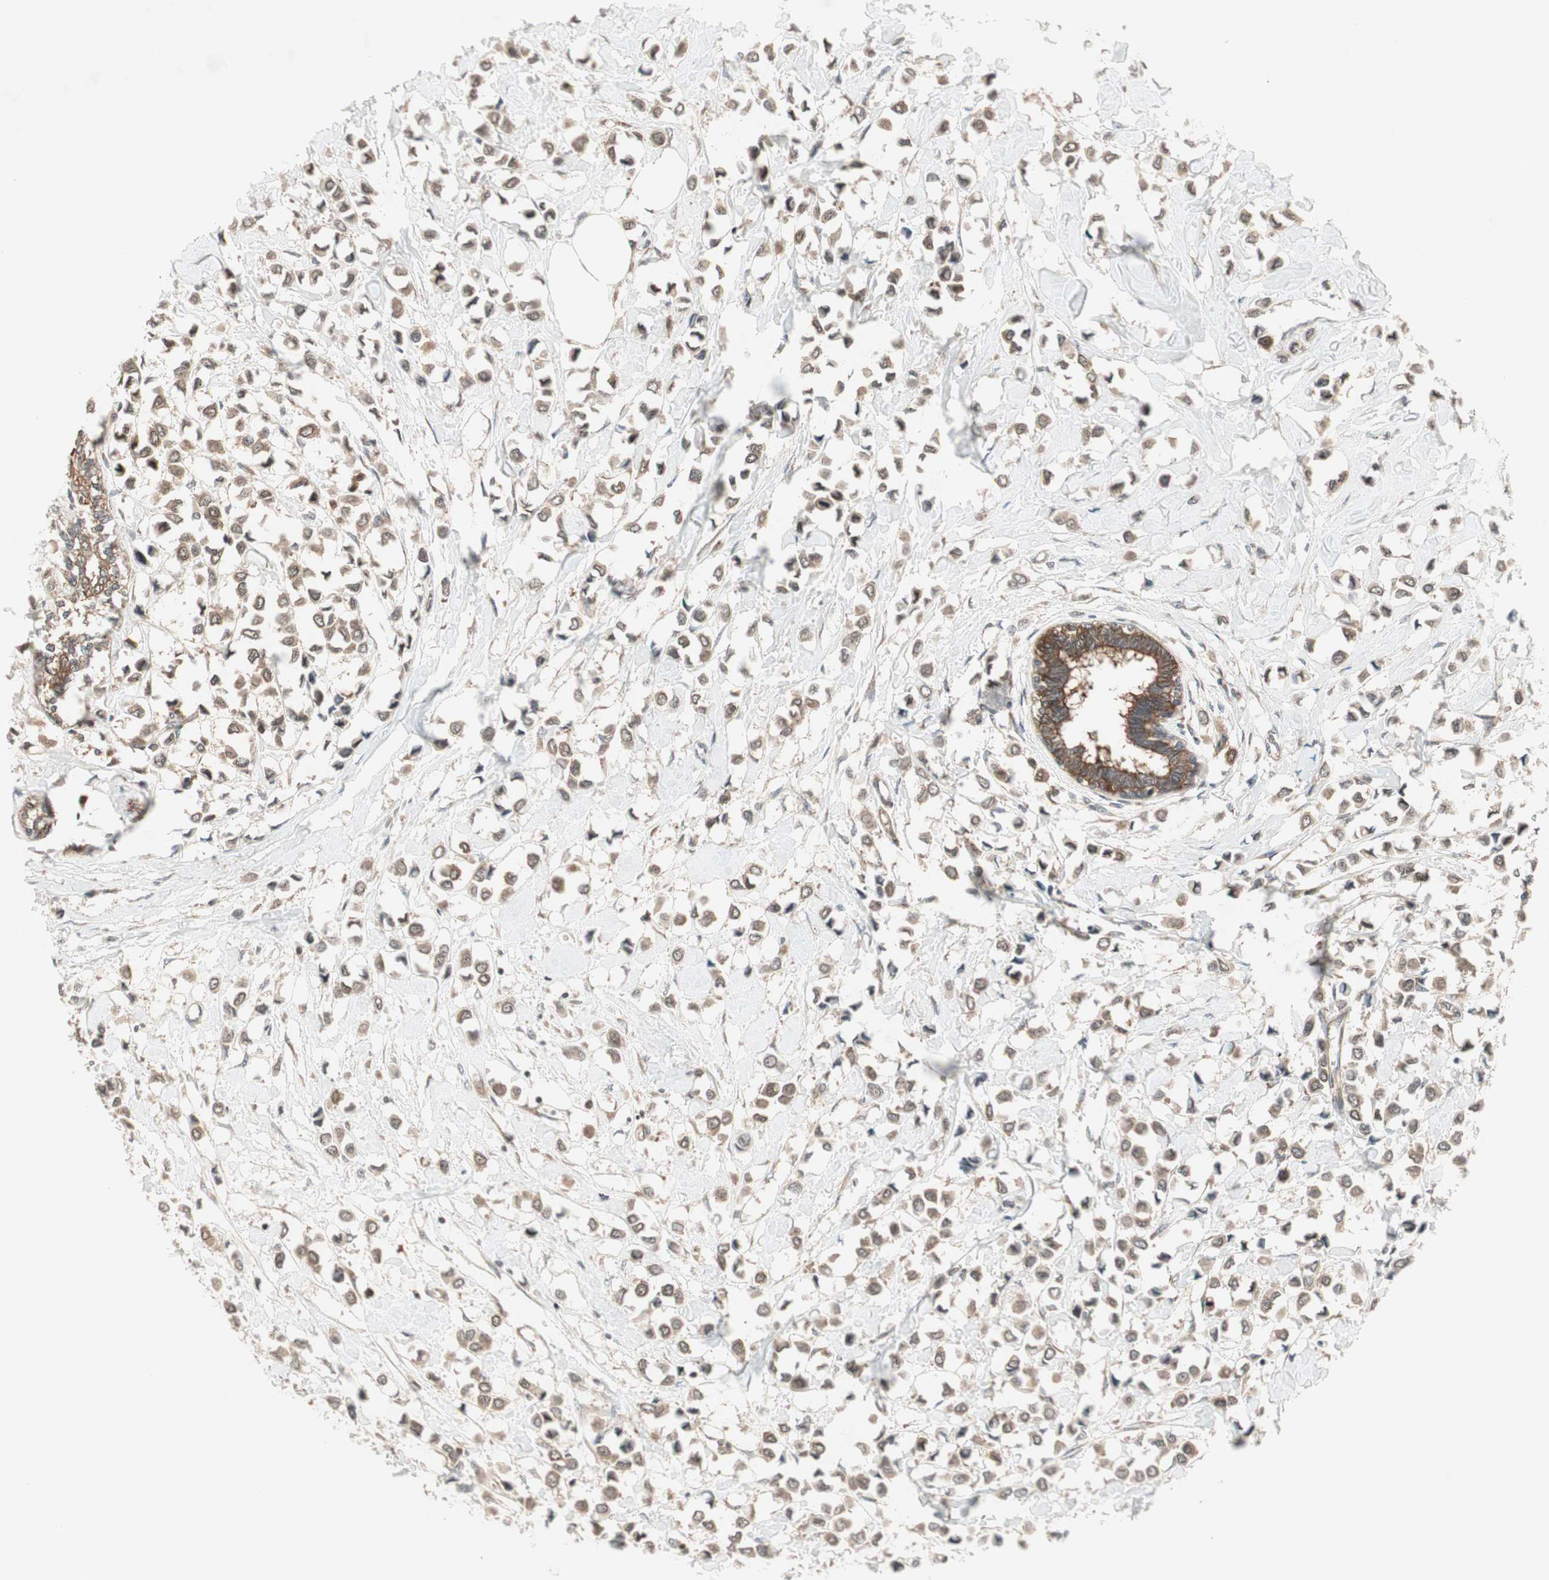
{"staining": {"intensity": "weak", "quantity": ">75%", "location": "cytoplasmic/membranous"}, "tissue": "breast cancer", "cell_type": "Tumor cells", "image_type": "cancer", "snomed": [{"axis": "morphology", "description": "Lobular carcinoma"}, {"axis": "topography", "description": "Breast"}], "caption": "Immunohistochemical staining of lobular carcinoma (breast) demonstrates weak cytoplasmic/membranous protein positivity in approximately >75% of tumor cells.", "gene": "IRS1", "patient": {"sex": "female", "age": 51}}